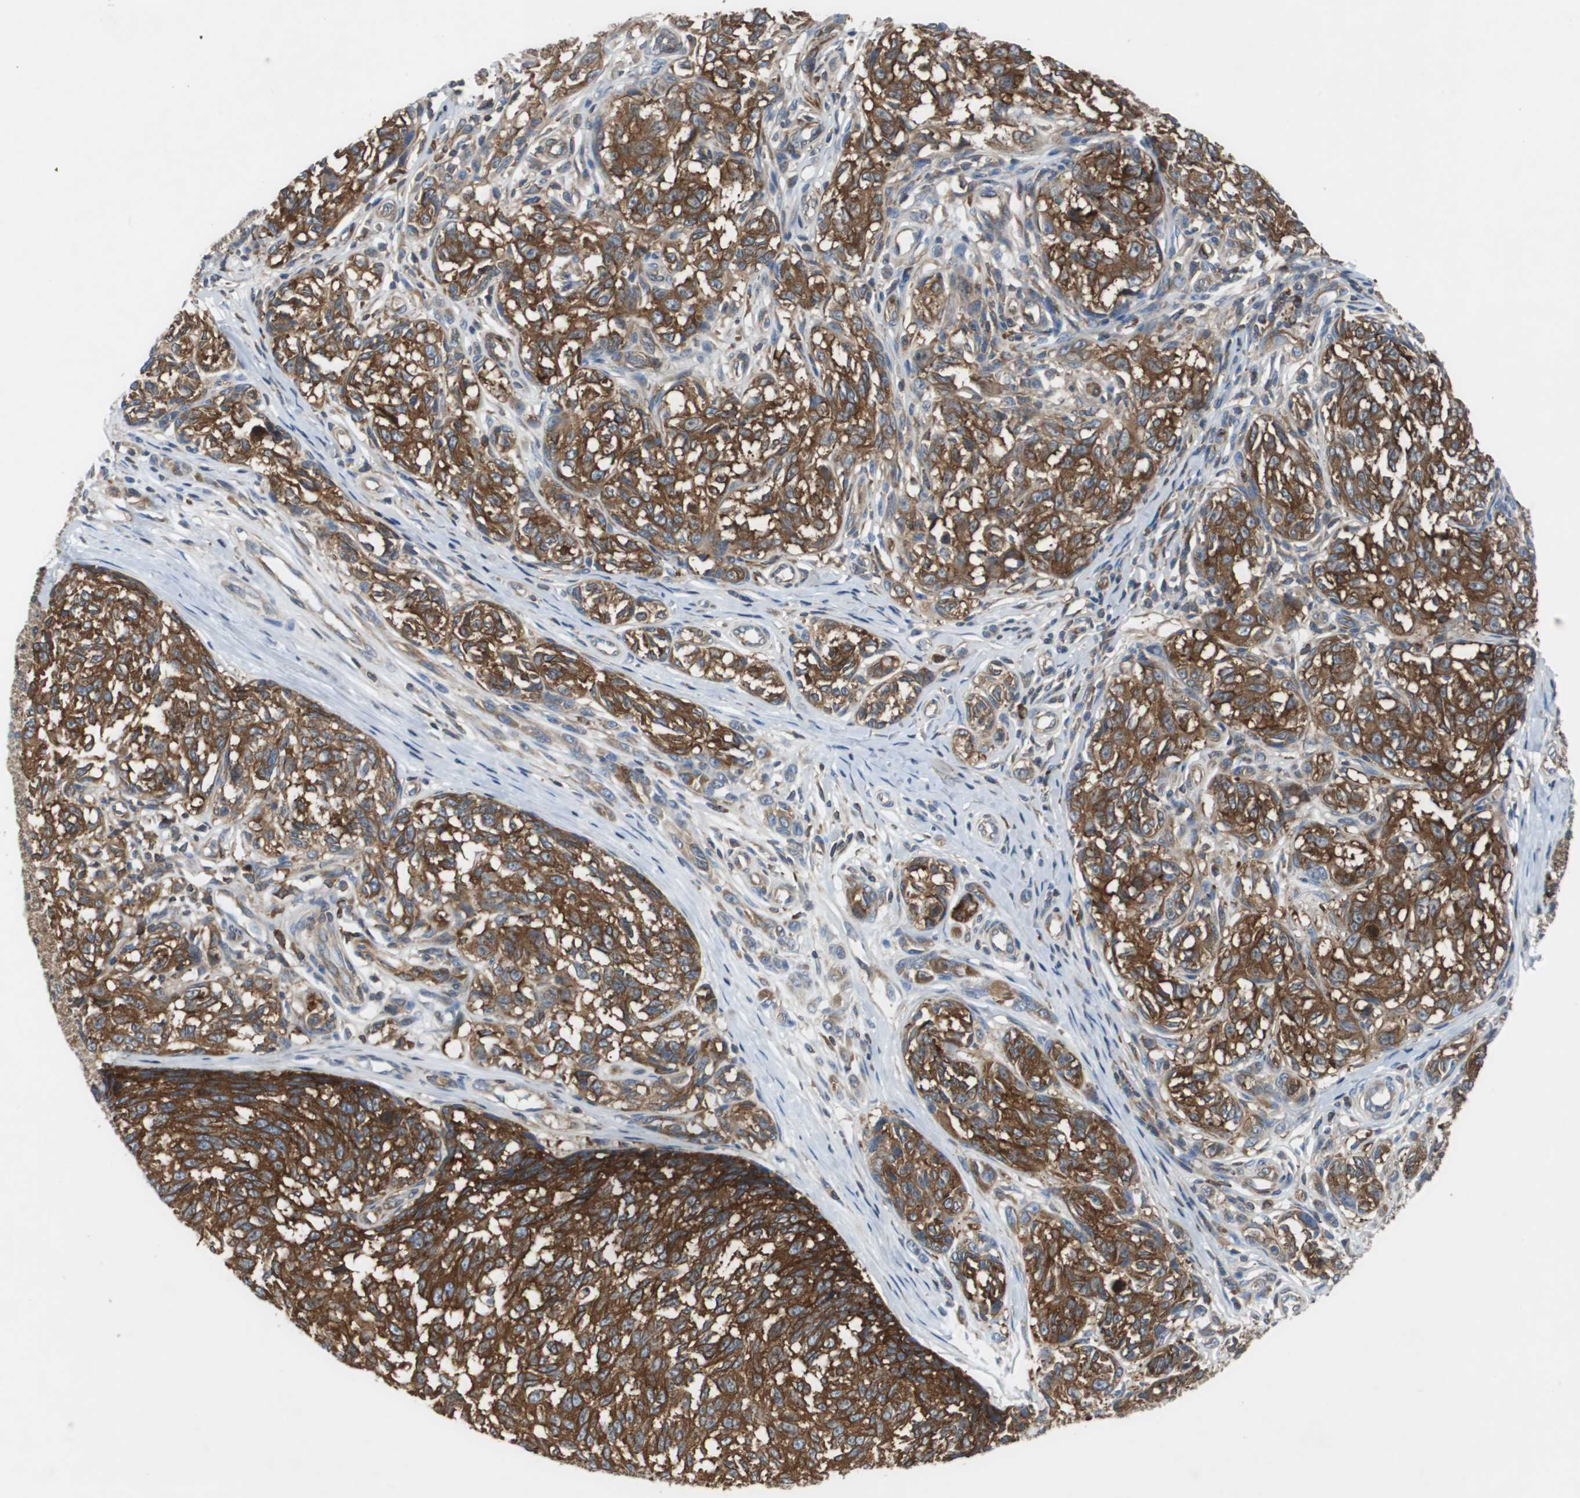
{"staining": {"intensity": "strong", "quantity": ">75%", "location": "cytoplasmic/membranous"}, "tissue": "melanoma", "cell_type": "Tumor cells", "image_type": "cancer", "snomed": [{"axis": "morphology", "description": "Malignant melanoma, NOS"}, {"axis": "topography", "description": "Skin"}], "caption": "There is high levels of strong cytoplasmic/membranous expression in tumor cells of melanoma, as demonstrated by immunohistochemical staining (brown color).", "gene": "GYS1", "patient": {"sex": "female", "age": 64}}